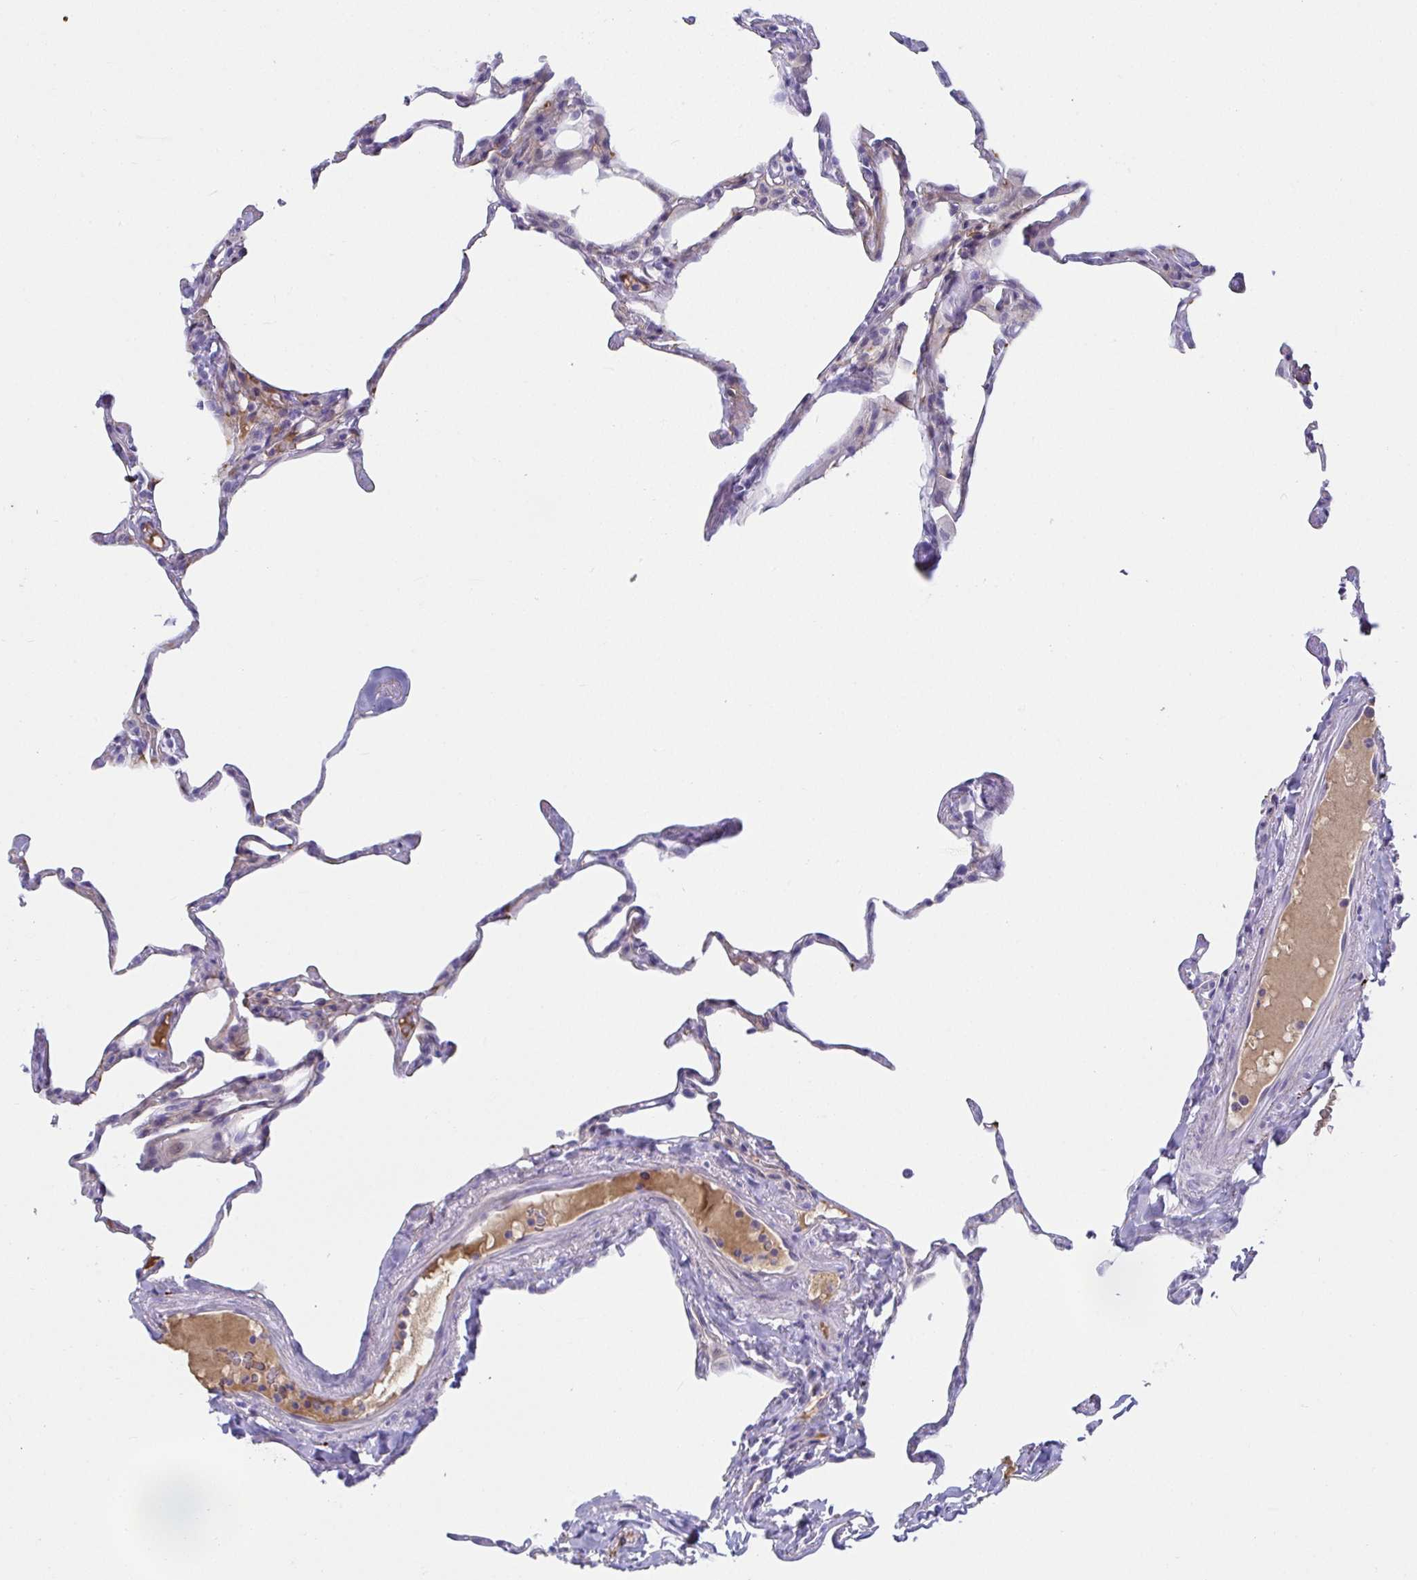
{"staining": {"intensity": "negative", "quantity": "none", "location": "none"}, "tissue": "lung", "cell_type": "Alveolar cells", "image_type": "normal", "snomed": [{"axis": "morphology", "description": "Normal tissue, NOS"}, {"axis": "topography", "description": "Lung"}], "caption": "Lung stained for a protein using immunohistochemistry displays no expression alveolar cells.", "gene": "NPY", "patient": {"sex": "male", "age": 65}}